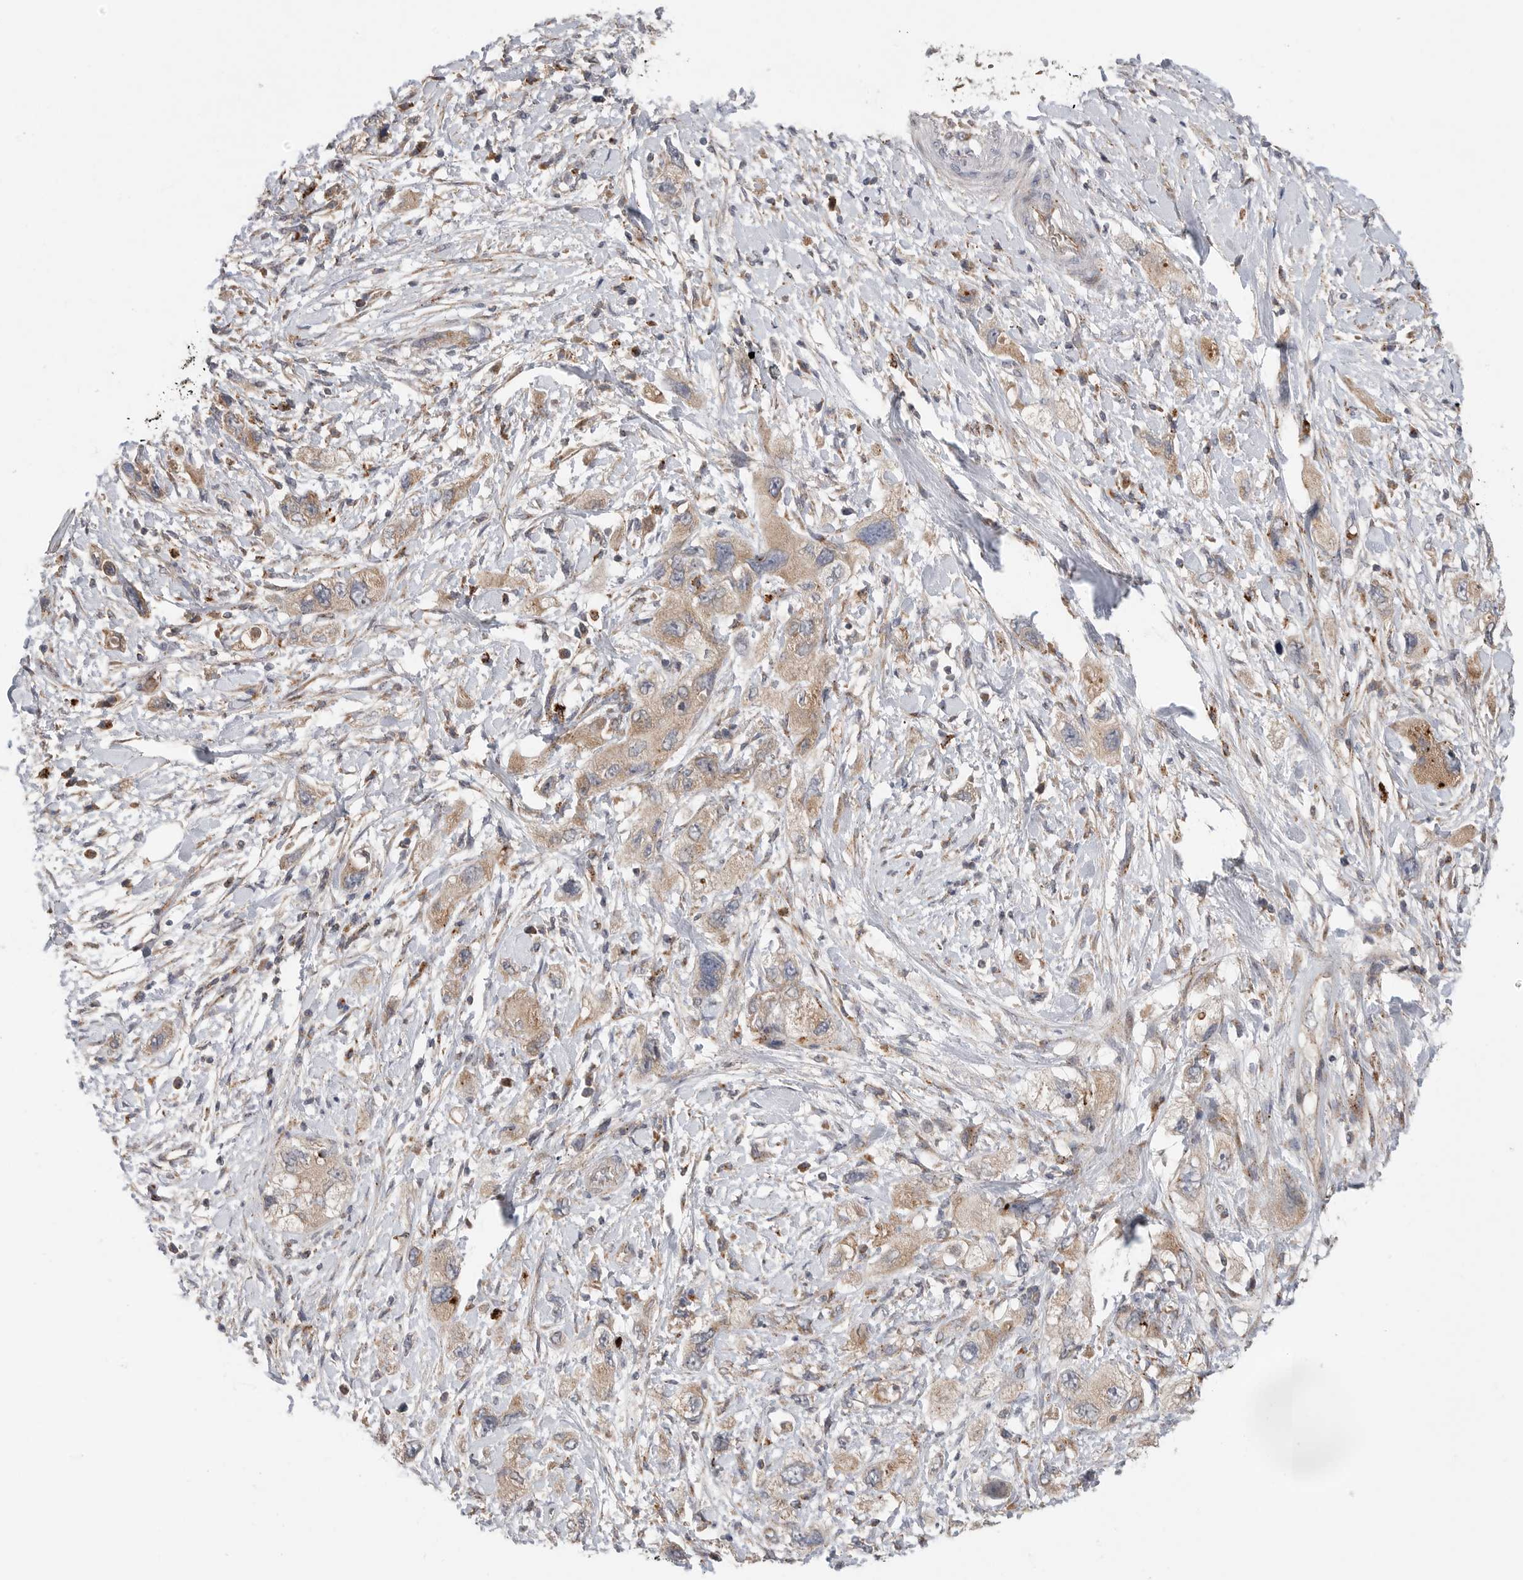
{"staining": {"intensity": "weak", "quantity": ">75%", "location": "cytoplasmic/membranous"}, "tissue": "pancreatic cancer", "cell_type": "Tumor cells", "image_type": "cancer", "snomed": [{"axis": "morphology", "description": "Adenocarcinoma, NOS"}, {"axis": "topography", "description": "Pancreas"}], "caption": "Immunohistochemistry staining of pancreatic adenocarcinoma, which demonstrates low levels of weak cytoplasmic/membranous staining in approximately >75% of tumor cells indicating weak cytoplasmic/membranous protein positivity. The staining was performed using DAB (3,3'-diaminobenzidine) (brown) for protein detection and nuclei were counterstained in hematoxylin (blue).", "gene": "GALNS", "patient": {"sex": "female", "age": 73}}